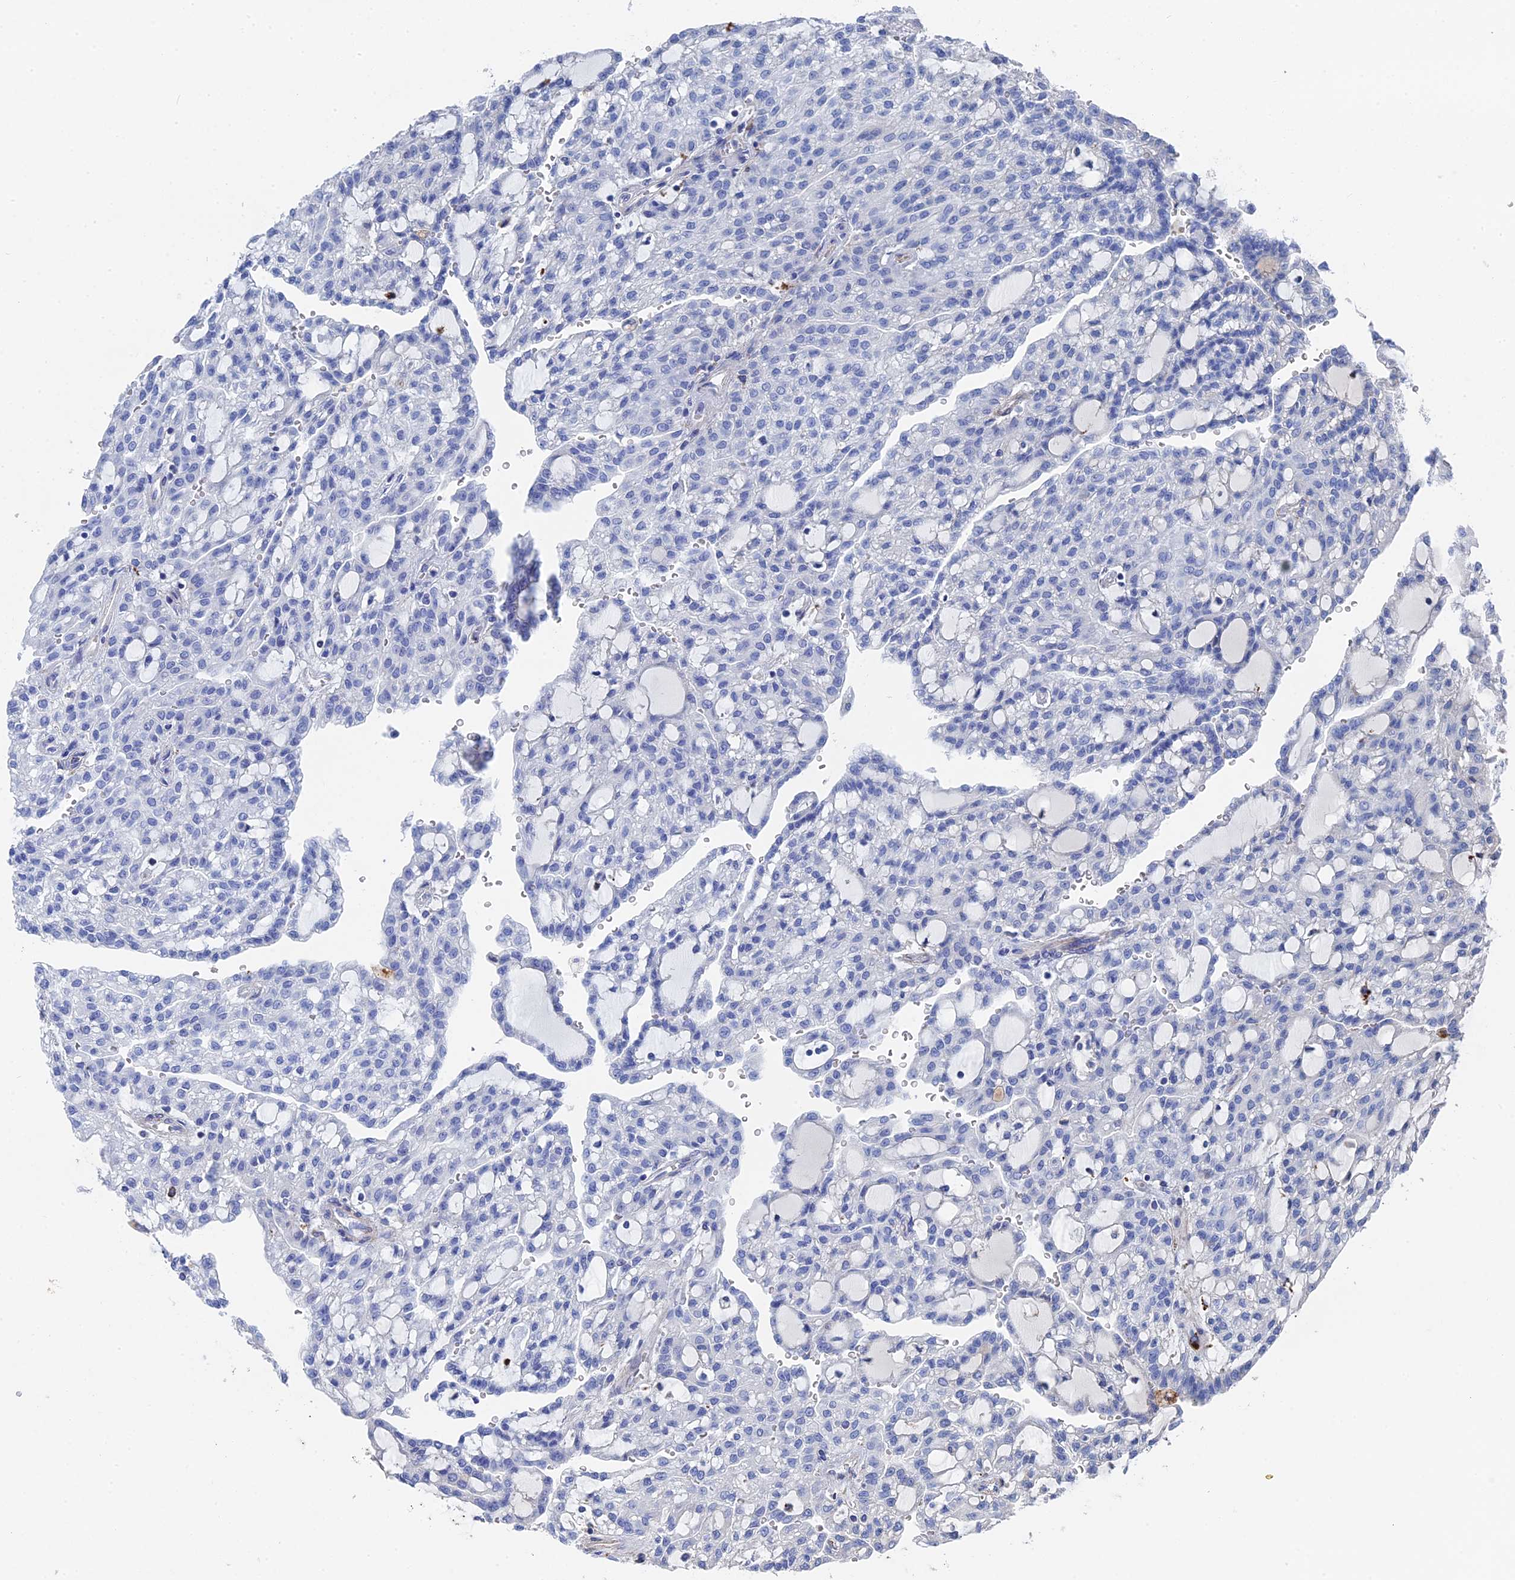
{"staining": {"intensity": "negative", "quantity": "none", "location": "none"}, "tissue": "renal cancer", "cell_type": "Tumor cells", "image_type": "cancer", "snomed": [{"axis": "morphology", "description": "Adenocarcinoma, NOS"}, {"axis": "topography", "description": "Kidney"}], "caption": "This is a micrograph of IHC staining of renal cancer, which shows no expression in tumor cells. (DAB (3,3'-diaminobenzidine) IHC with hematoxylin counter stain).", "gene": "STRA6", "patient": {"sex": "male", "age": 63}}